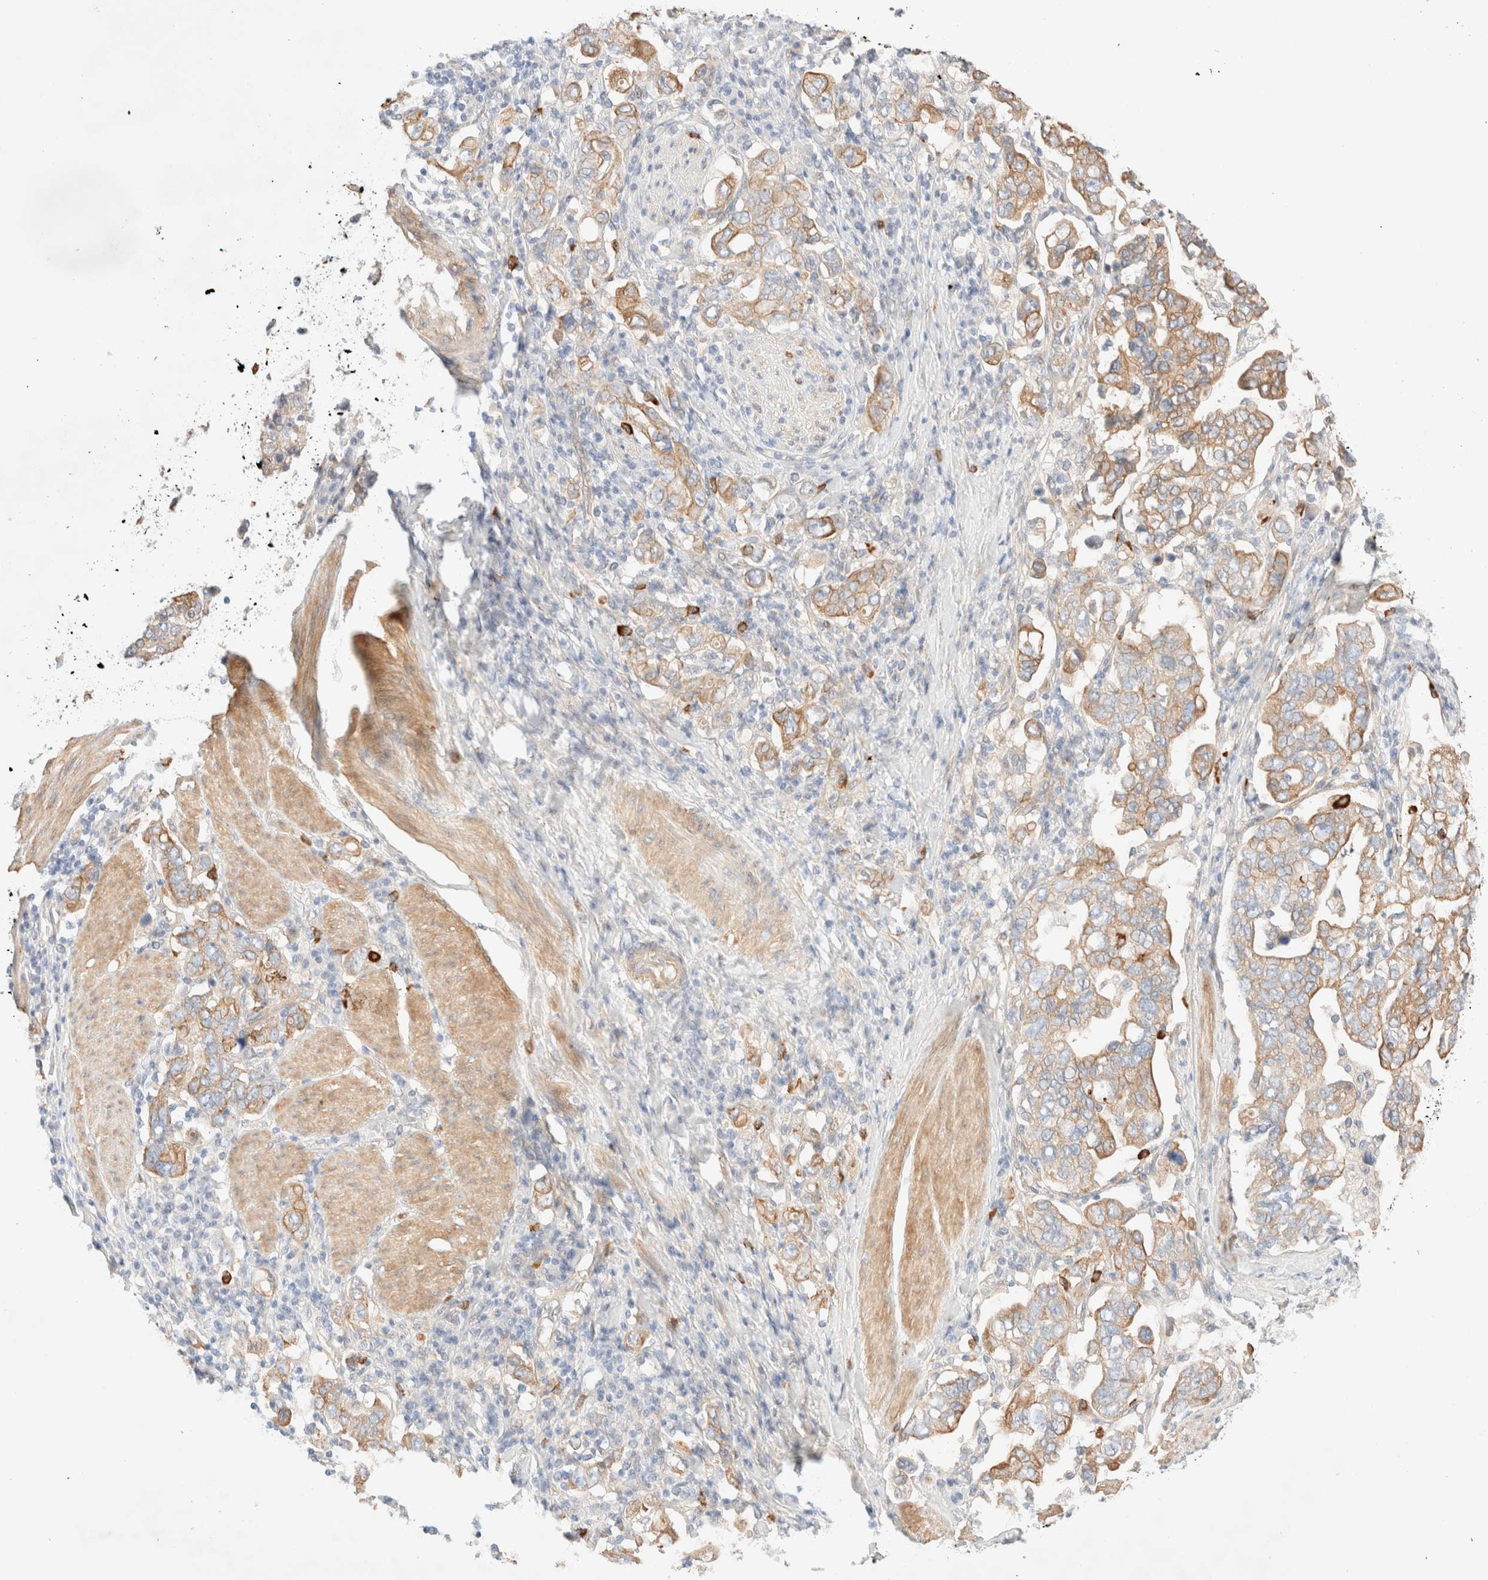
{"staining": {"intensity": "moderate", "quantity": "25%-75%", "location": "cytoplasmic/membranous"}, "tissue": "stomach cancer", "cell_type": "Tumor cells", "image_type": "cancer", "snomed": [{"axis": "morphology", "description": "Adenocarcinoma, NOS"}, {"axis": "topography", "description": "Stomach, upper"}], "caption": "Brown immunohistochemical staining in stomach cancer (adenocarcinoma) displays moderate cytoplasmic/membranous expression in approximately 25%-75% of tumor cells.", "gene": "NIBAN2", "patient": {"sex": "male", "age": 62}}